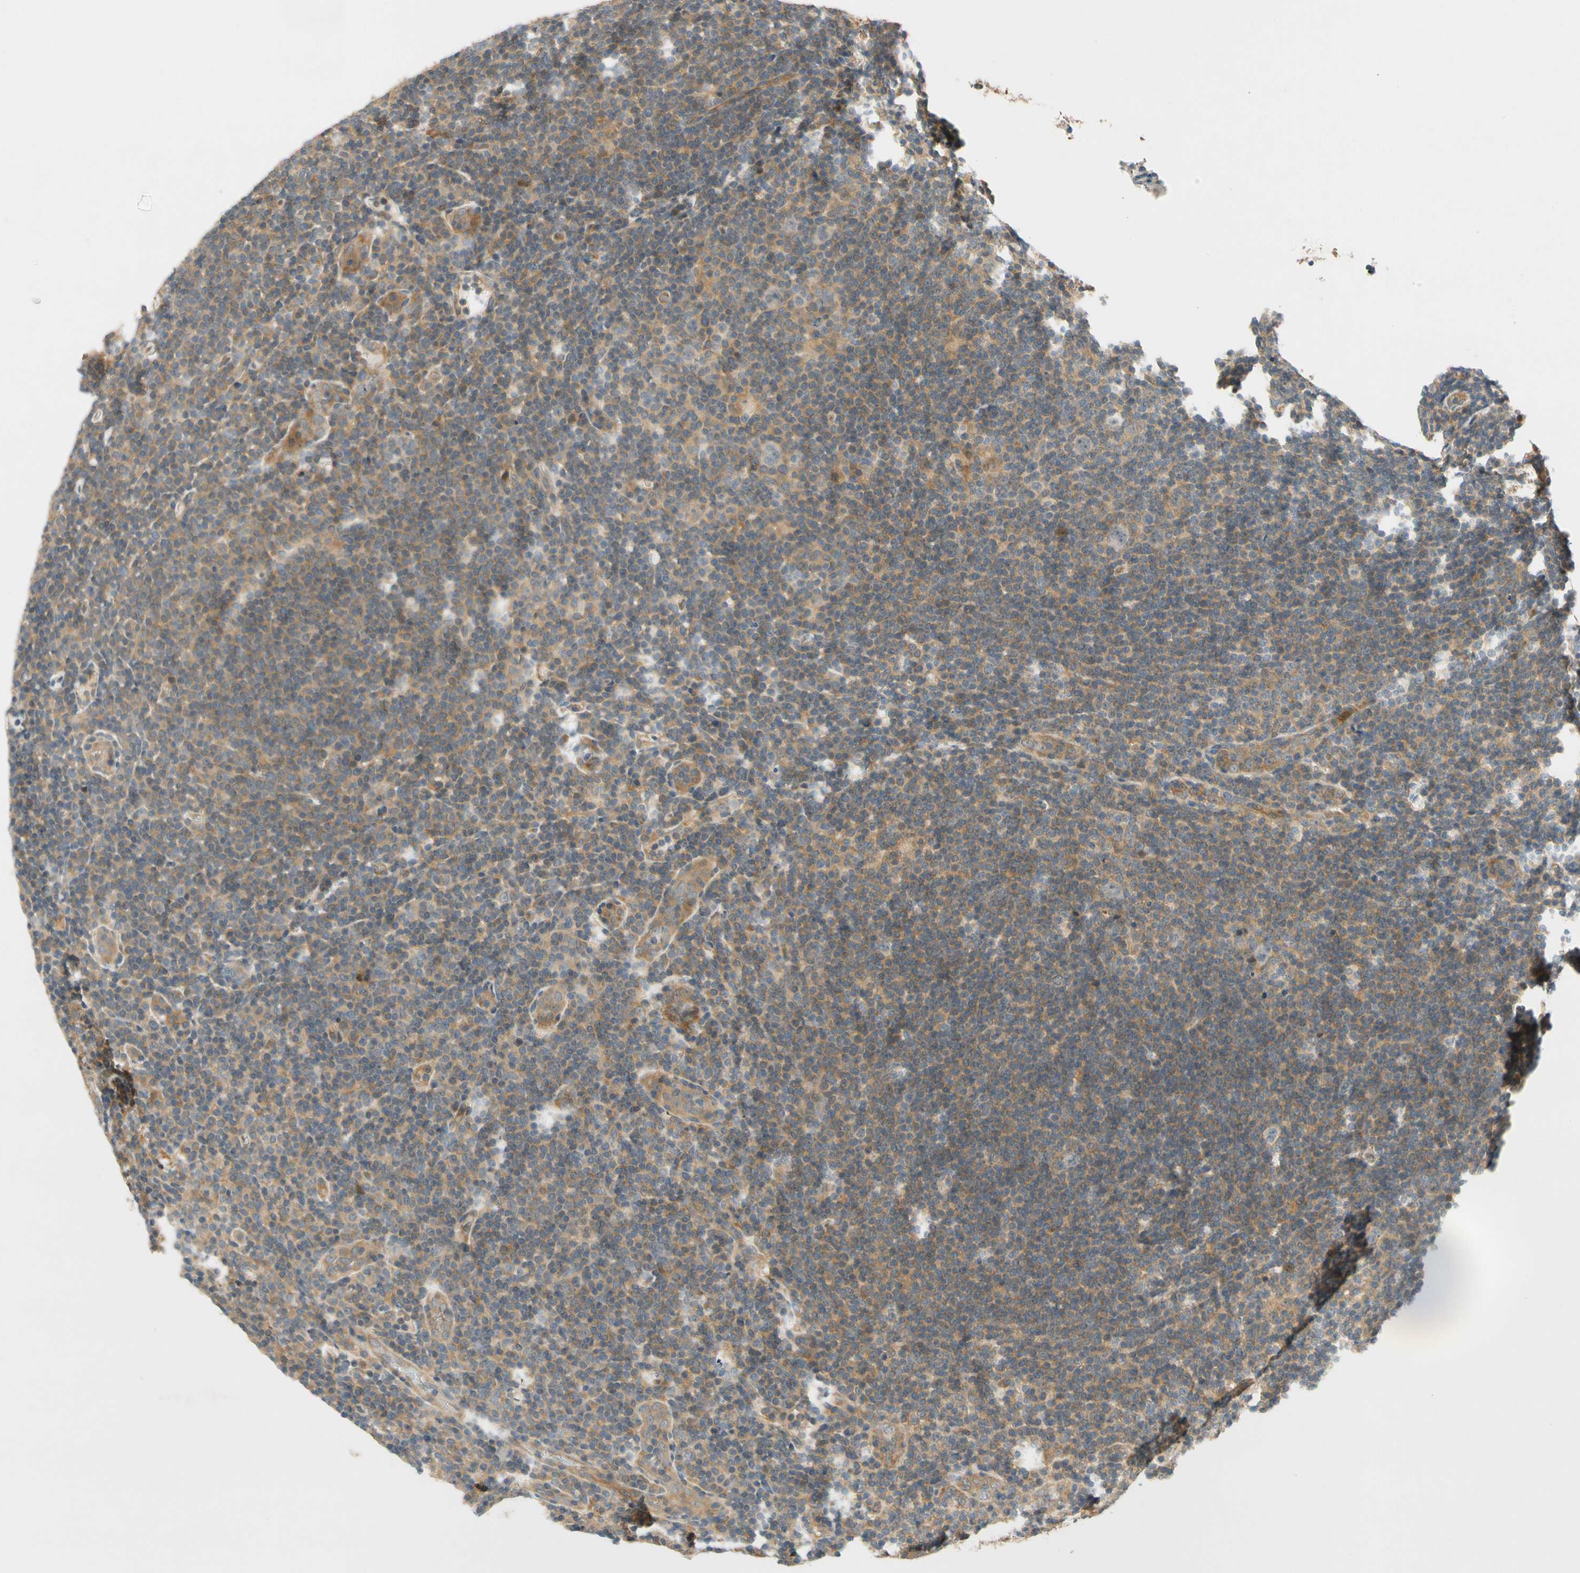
{"staining": {"intensity": "negative", "quantity": "none", "location": "none"}, "tissue": "lymphoma", "cell_type": "Tumor cells", "image_type": "cancer", "snomed": [{"axis": "morphology", "description": "Hodgkin's disease, NOS"}, {"axis": "topography", "description": "Lymph node"}], "caption": "Immunohistochemistry image of lymphoma stained for a protein (brown), which displays no staining in tumor cells. (DAB IHC with hematoxylin counter stain).", "gene": "GATD1", "patient": {"sex": "female", "age": 57}}